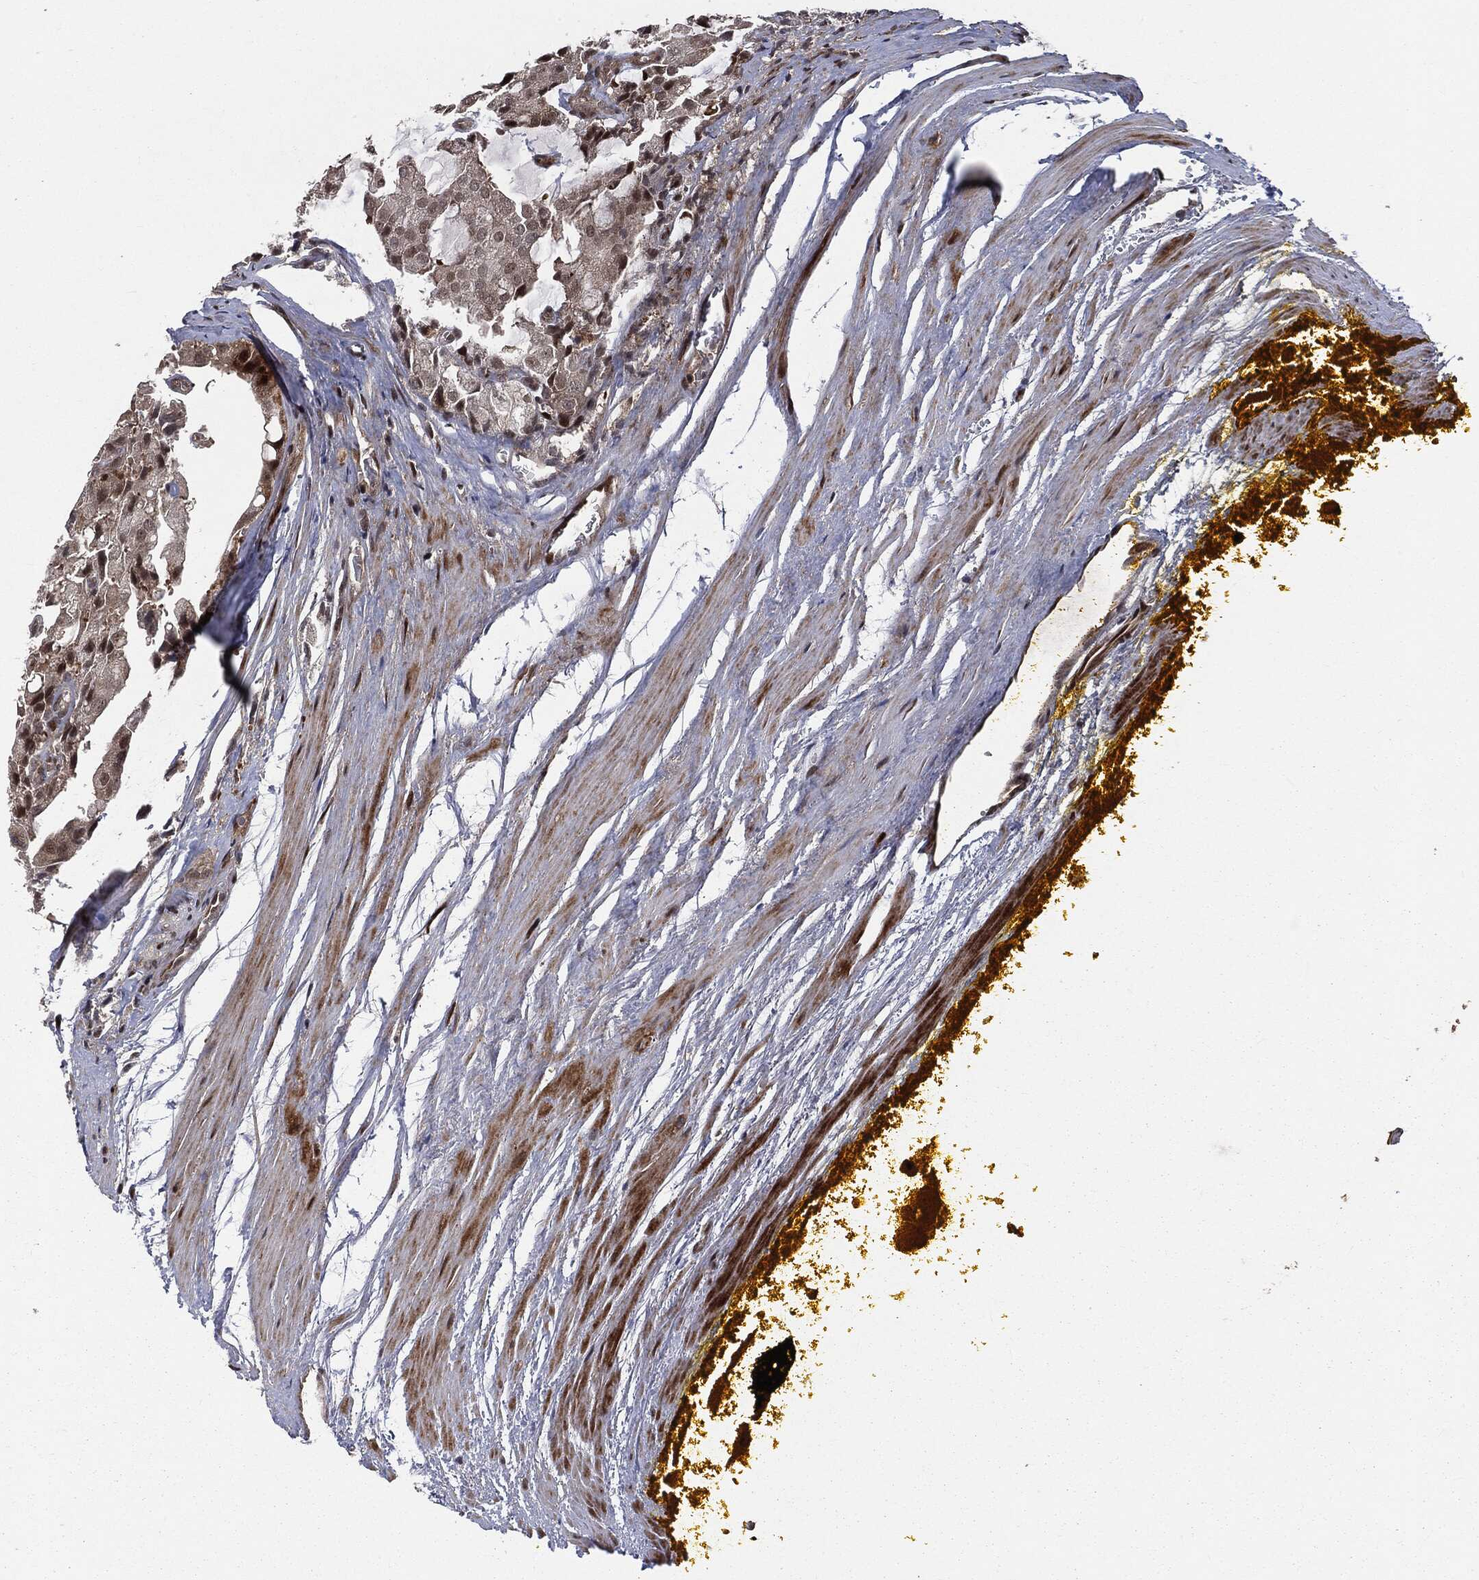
{"staining": {"intensity": "negative", "quantity": "none", "location": "none"}, "tissue": "prostate cancer", "cell_type": "Tumor cells", "image_type": "cancer", "snomed": [{"axis": "morphology", "description": "Adenocarcinoma, NOS"}, {"axis": "topography", "description": "Prostate and seminal vesicle, NOS"}, {"axis": "topography", "description": "Prostate"}], "caption": "This is an immunohistochemistry image of prostate cancer. There is no positivity in tumor cells.", "gene": "SMAD4", "patient": {"sex": "male", "age": 67}}